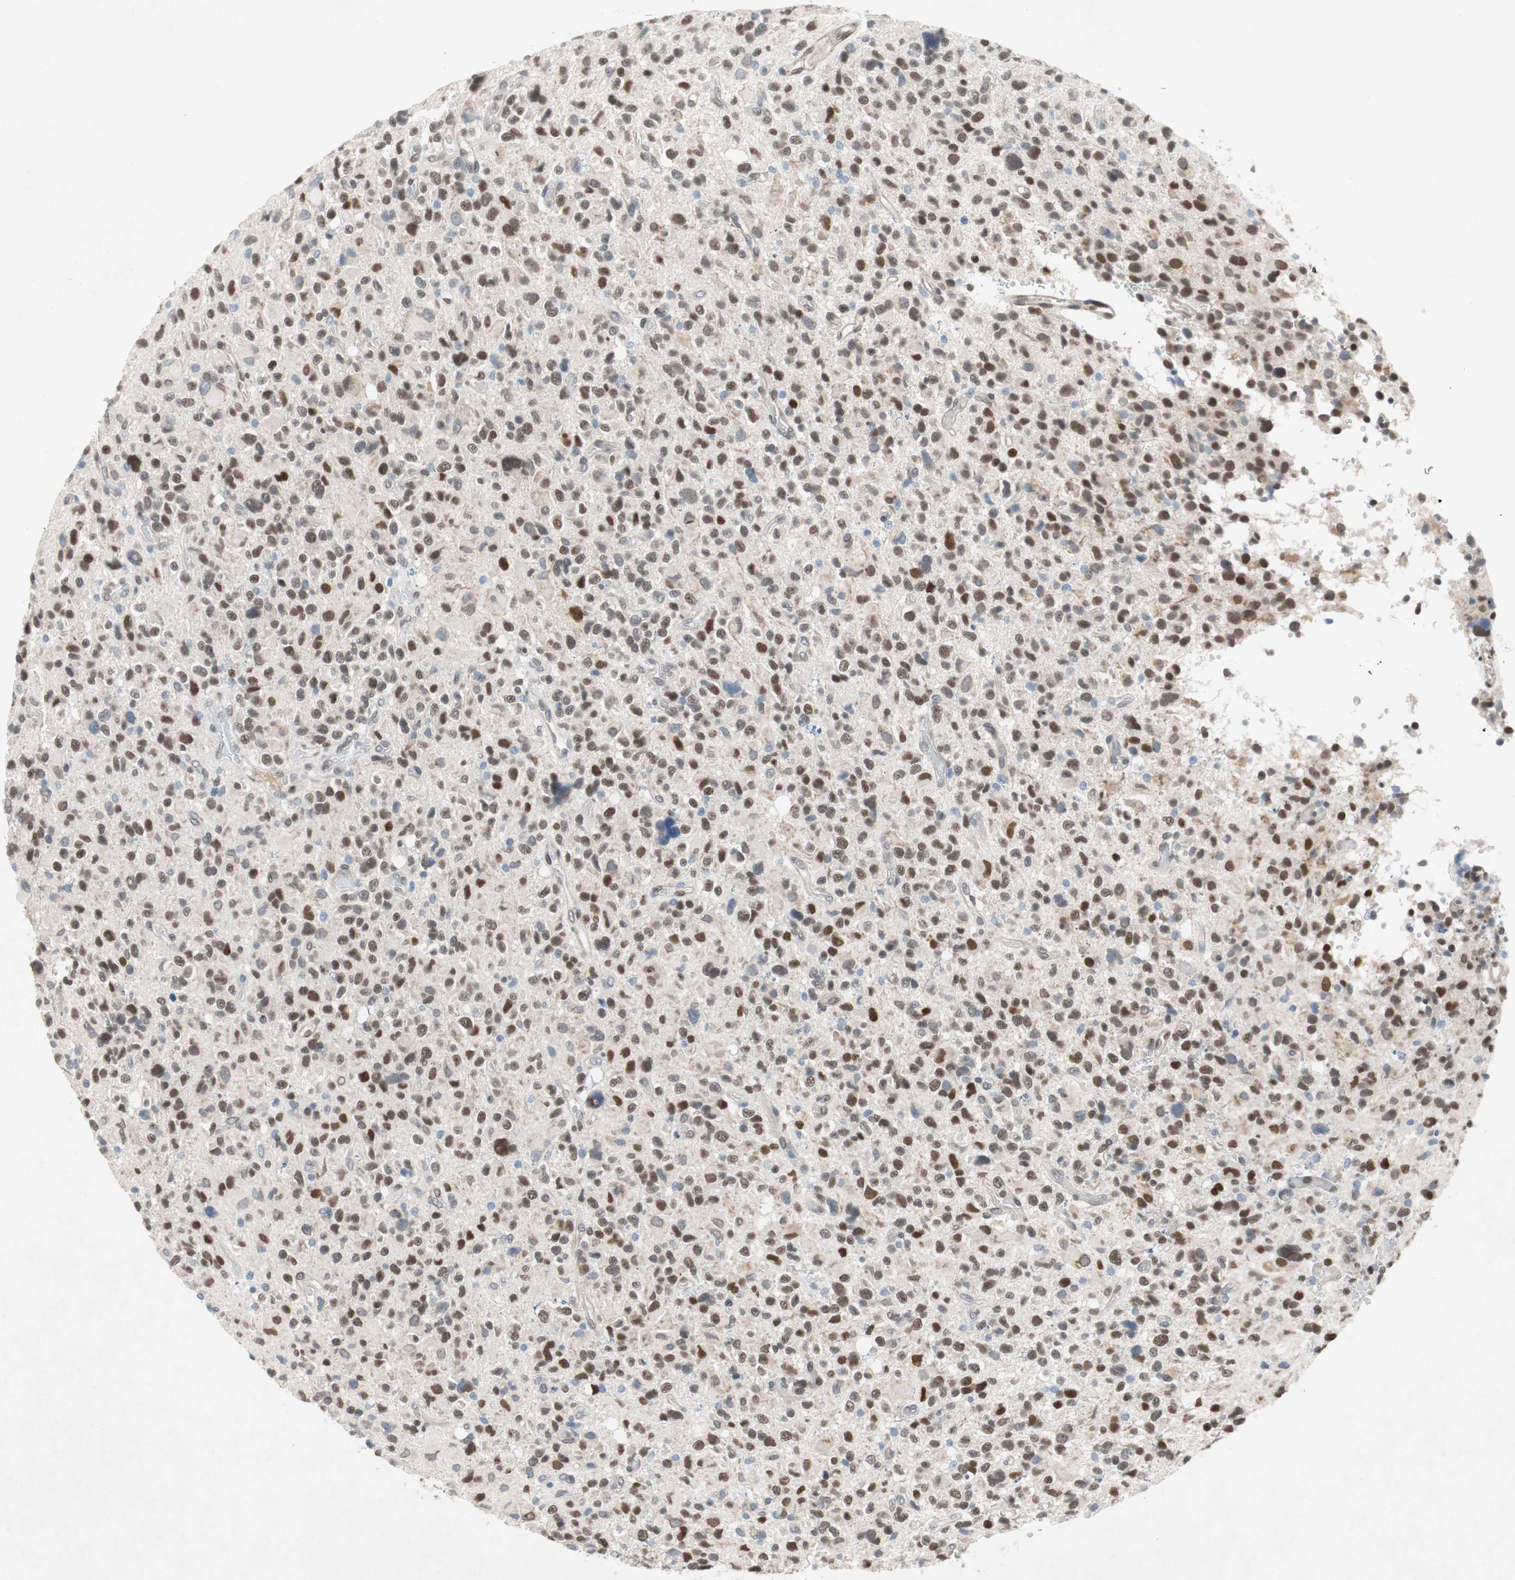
{"staining": {"intensity": "strong", "quantity": ">75%", "location": "nuclear"}, "tissue": "glioma", "cell_type": "Tumor cells", "image_type": "cancer", "snomed": [{"axis": "morphology", "description": "Glioma, malignant, High grade"}, {"axis": "topography", "description": "Brain"}], "caption": "An immunohistochemistry (IHC) photomicrograph of tumor tissue is shown. Protein staining in brown labels strong nuclear positivity in malignant glioma (high-grade) within tumor cells.", "gene": "ARNT2", "patient": {"sex": "male", "age": 48}}